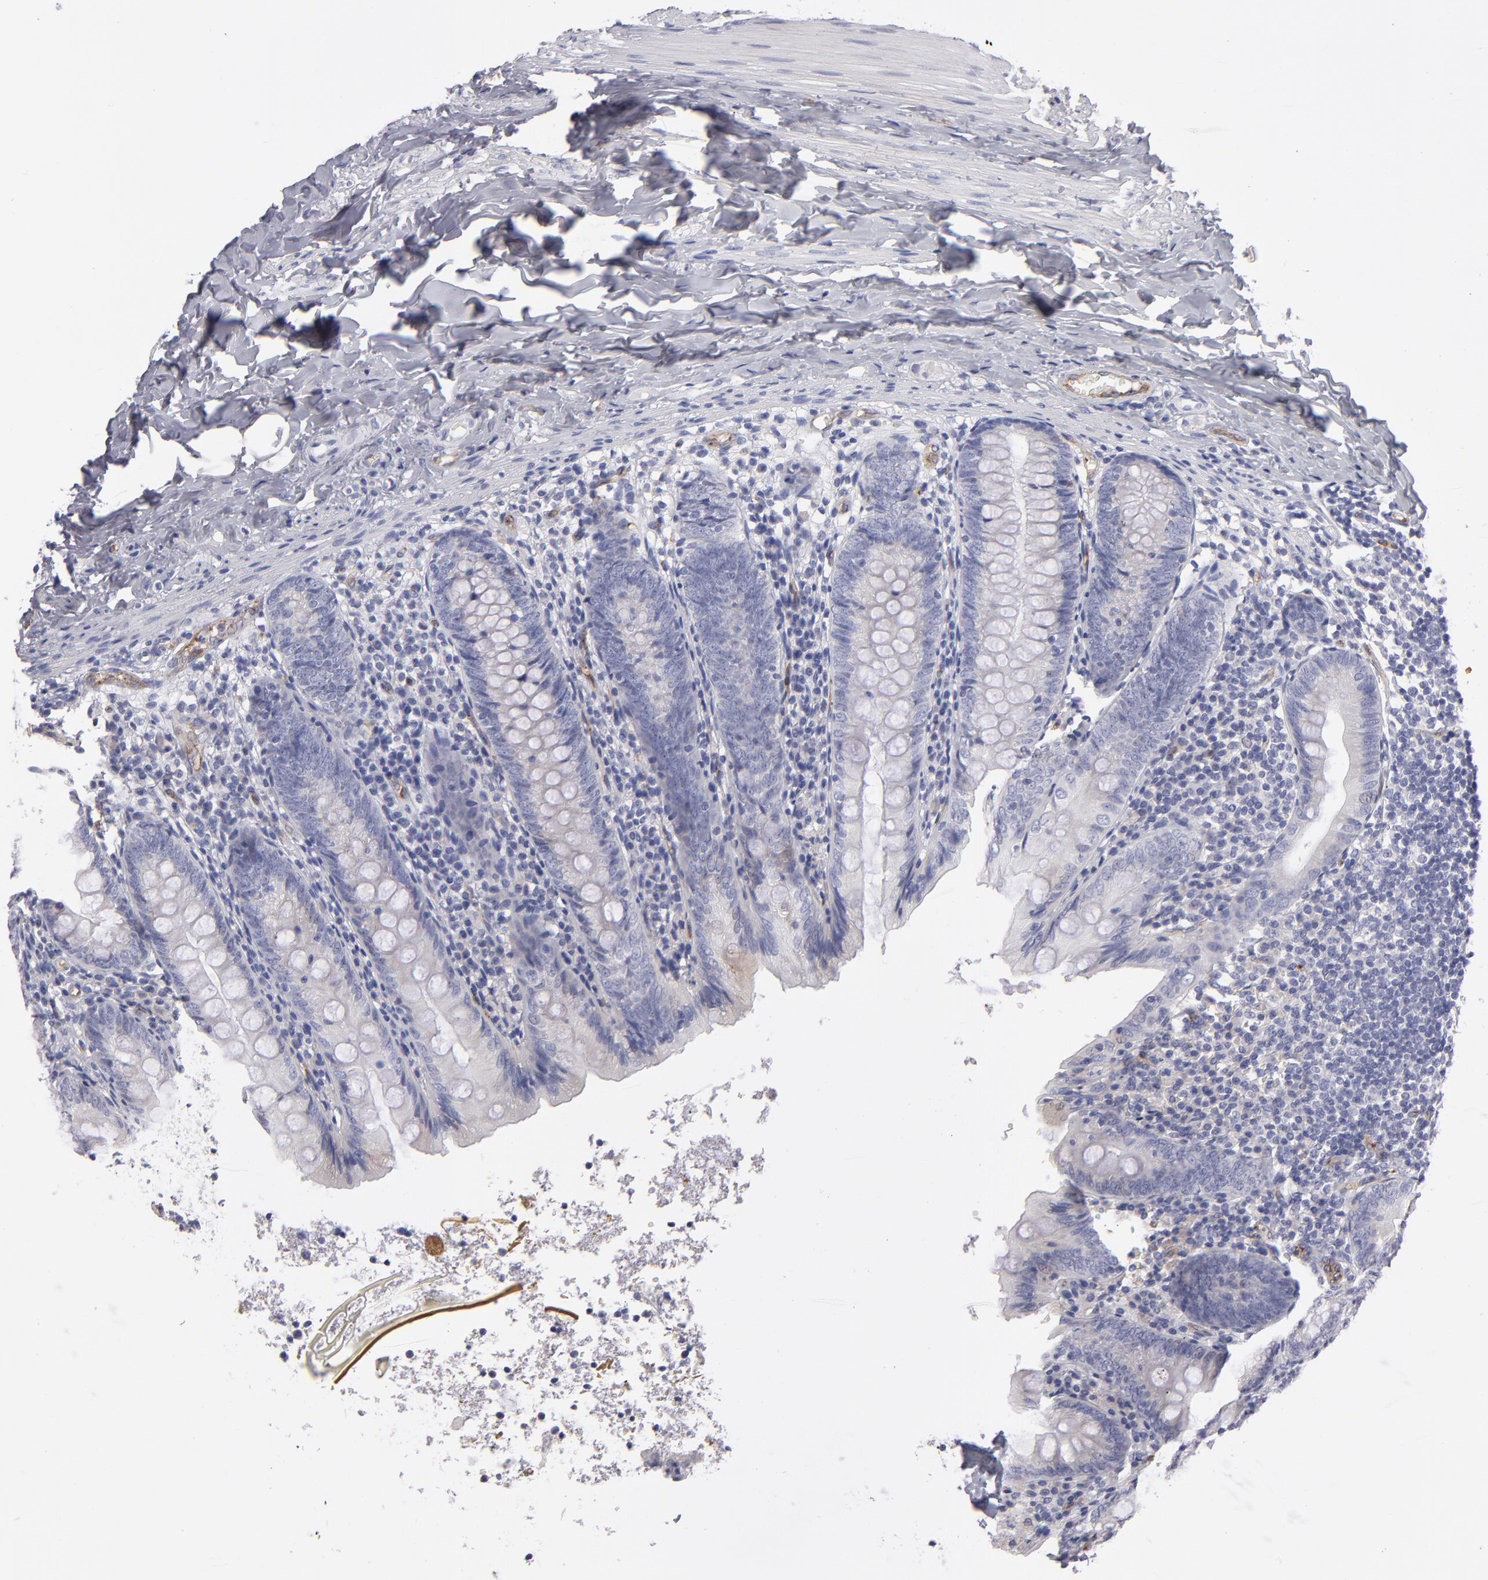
{"staining": {"intensity": "negative", "quantity": "none", "location": "none"}, "tissue": "appendix", "cell_type": "Glandular cells", "image_type": "normal", "snomed": [{"axis": "morphology", "description": "Normal tissue, NOS"}, {"axis": "topography", "description": "Appendix"}], "caption": "Immunohistochemical staining of benign appendix shows no significant staining in glandular cells.", "gene": "PLVAP", "patient": {"sex": "male", "age": 7}}